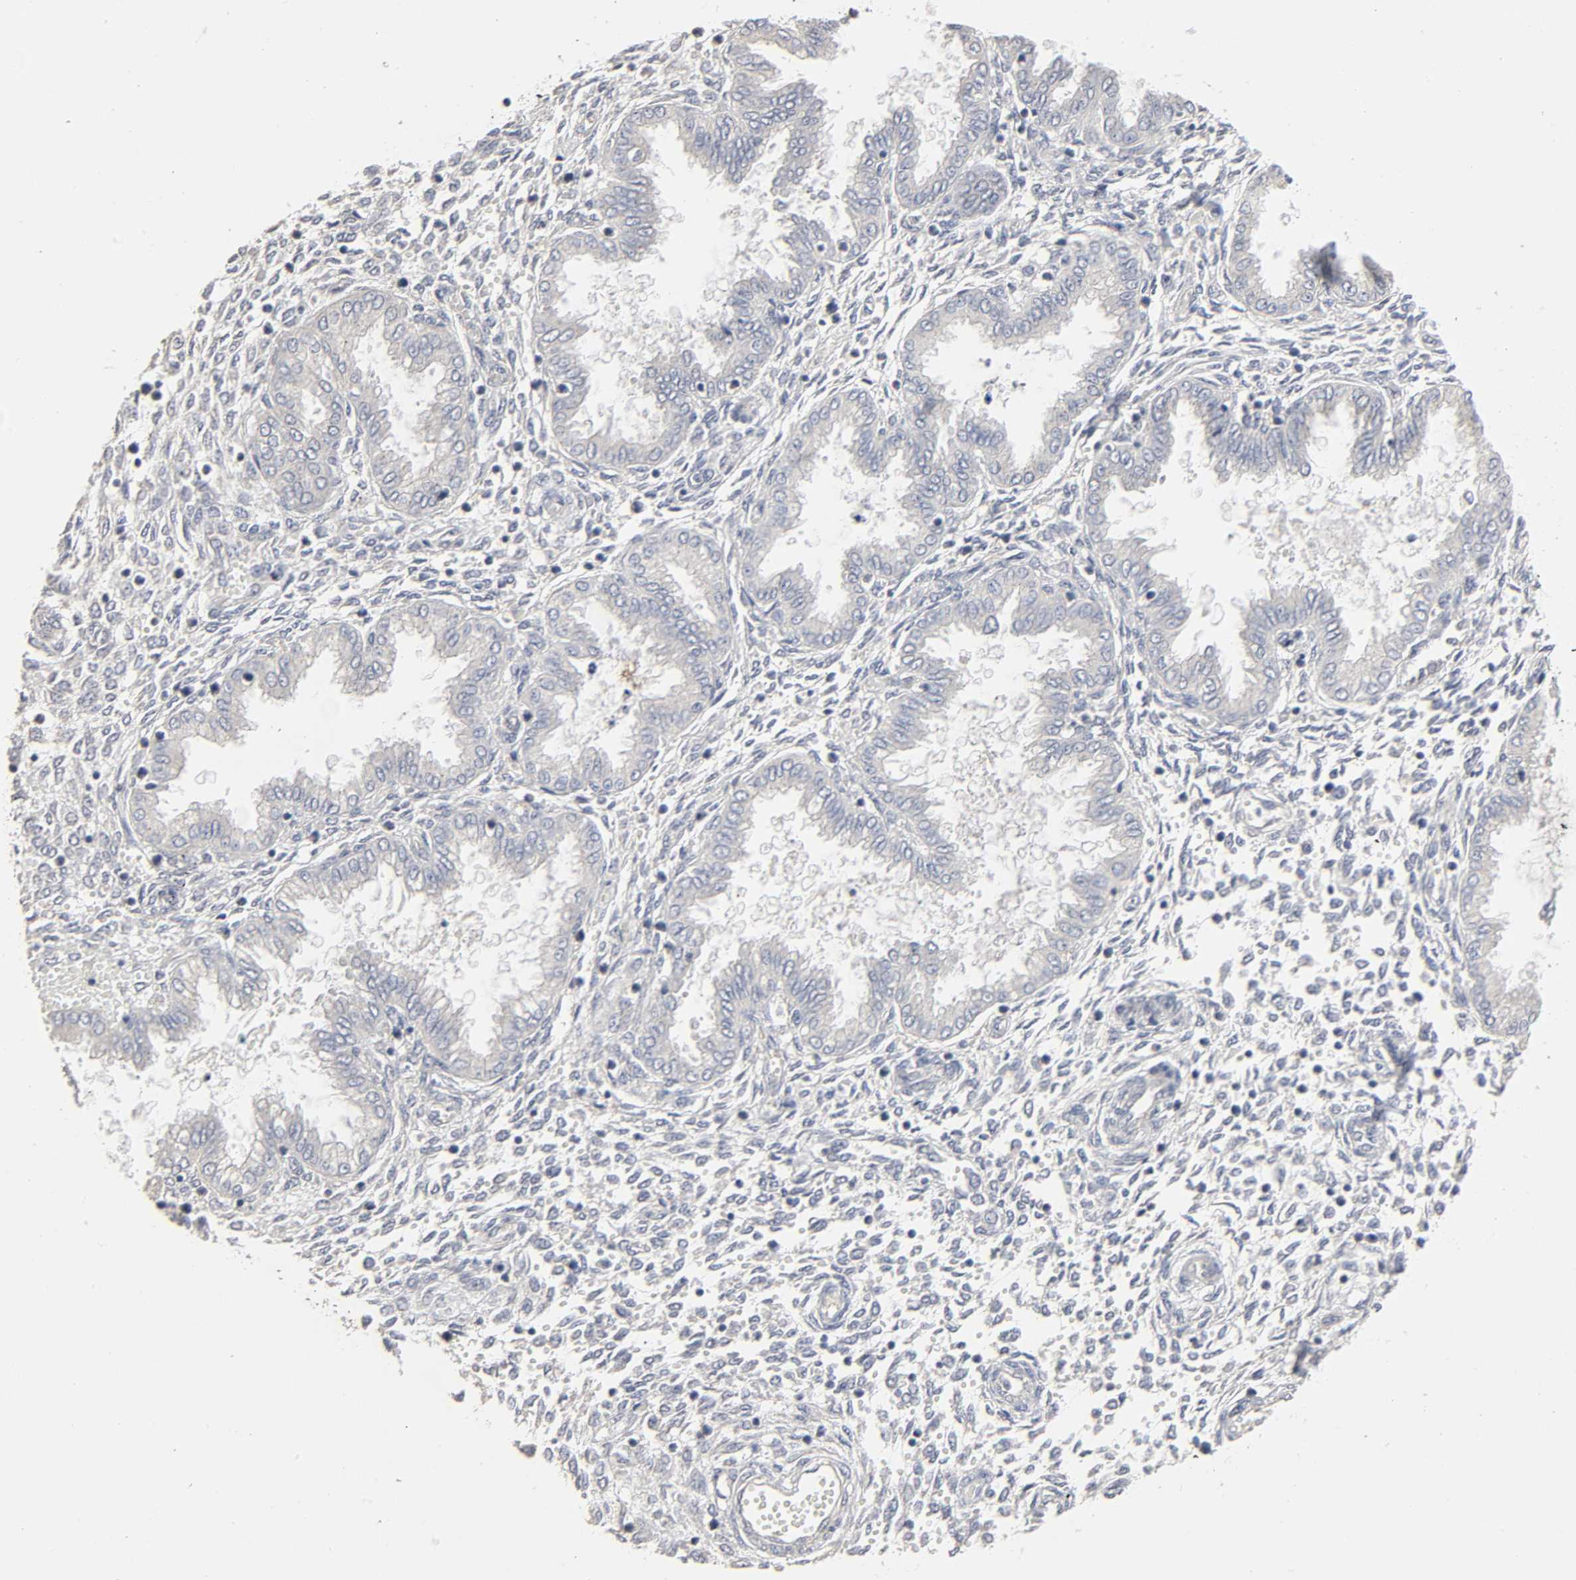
{"staining": {"intensity": "negative", "quantity": "none", "location": "none"}, "tissue": "endometrium", "cell_type": "Cells in endometrial stroma", "image_type": "normal", "snomed": [{"axis": "morphology", "description": "Normal tissue, NOS"}, {"axis": "topography", "description": "Endometrium"}], "caption": "Histopathology image shows no significant protein positivity in cells in endometrial stroma of normal endometrium.", "gene": "SLC10A2", "patient": {"sex": "female", "age": 33}}